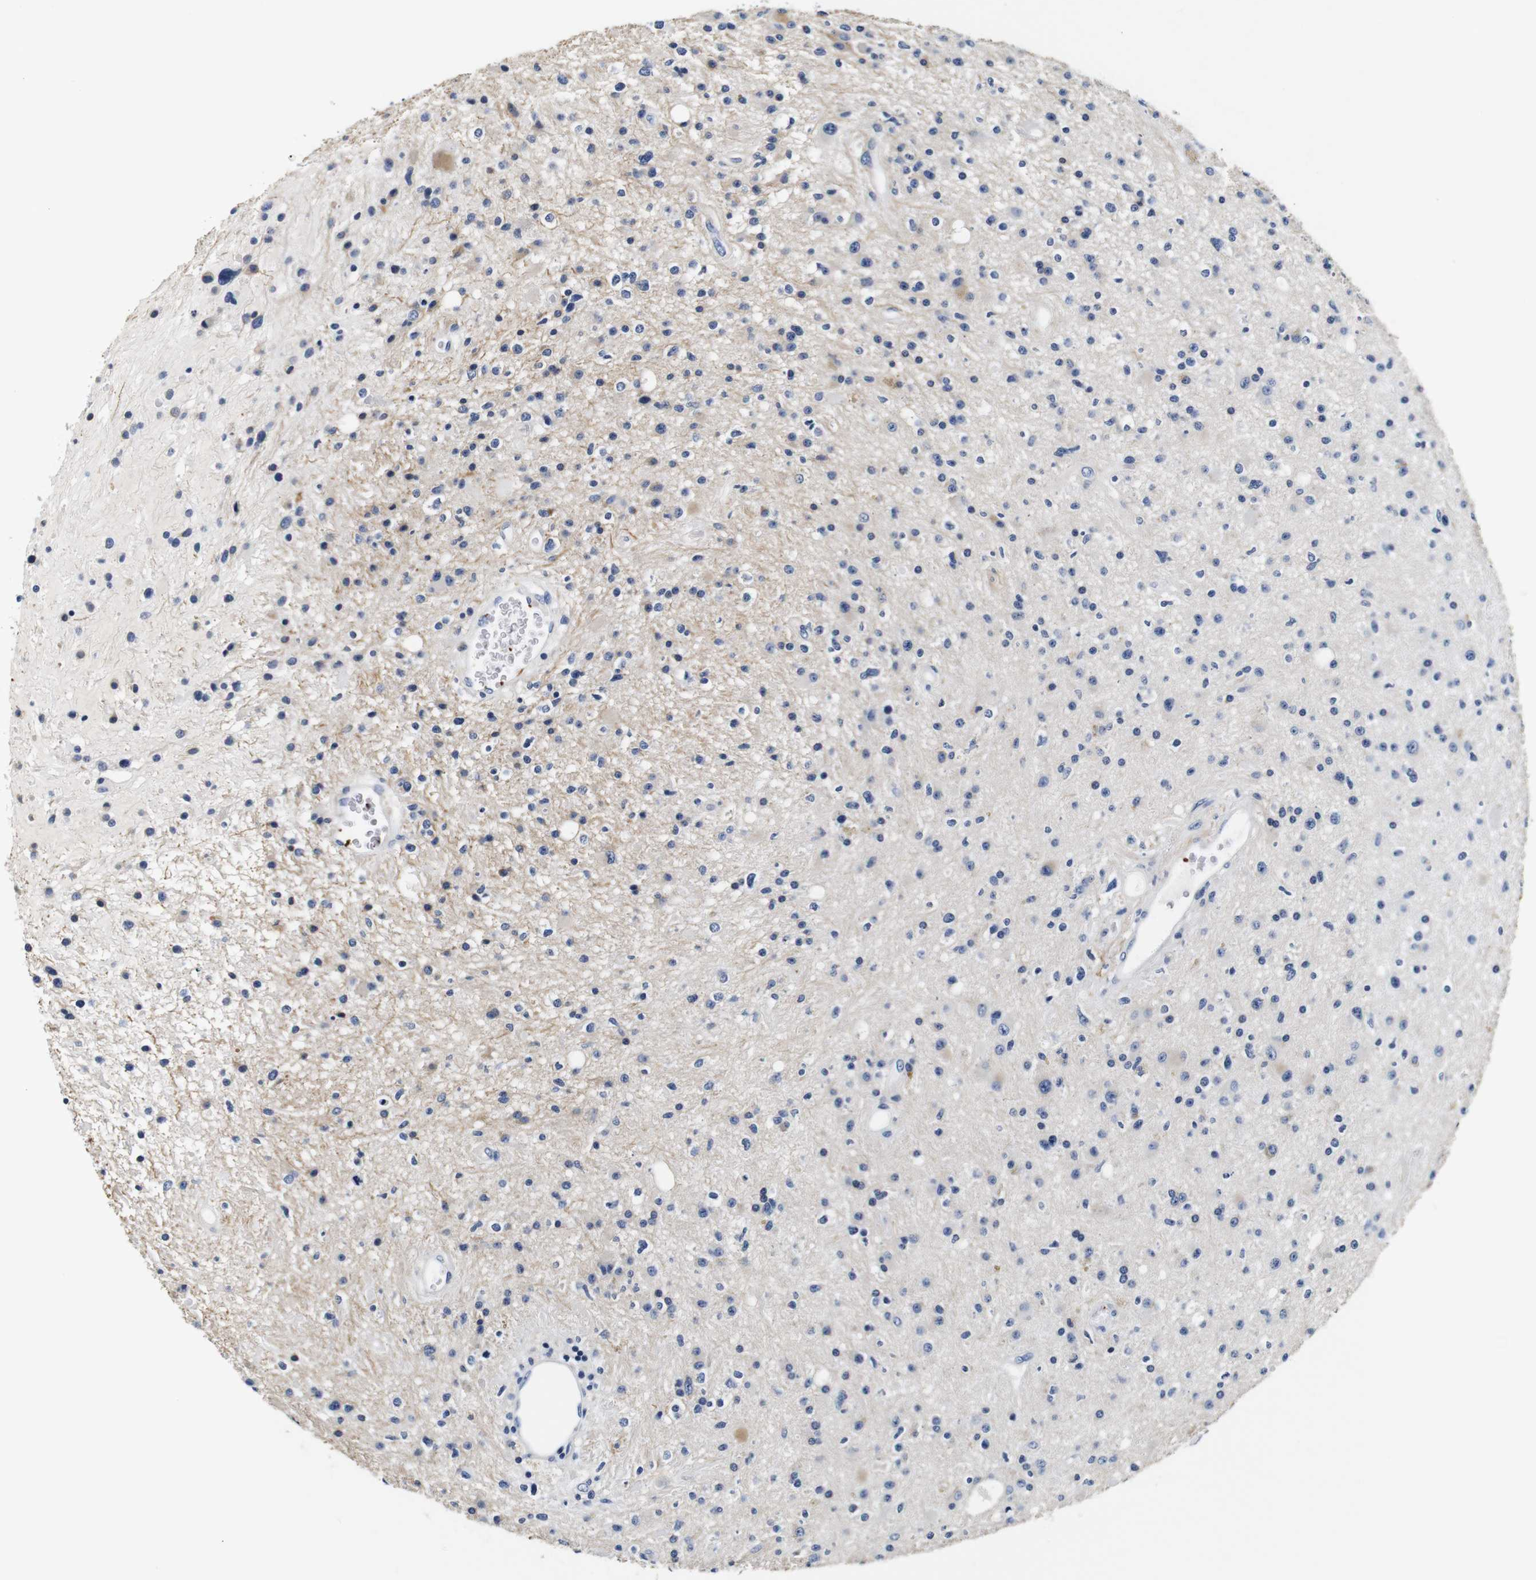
{"staining": {"intensity": "negative", "quantity": "none", "location": "none"}, "tissue": "glioma", "cell_type": "Tumor cells", "image_type": "cancer", "snomed": [{"axis": "morphology", "description": "Glioma, malignant, High grade"}, {"axis": "topography", "description": "Brain"}], "caption": "IHC image of human malignant glioma (high-grade) stained for a protein (brown), which displays no expression in tumor cells.", "gene": "GP1BA", "patient": {"sex": "male", "age": 33}}